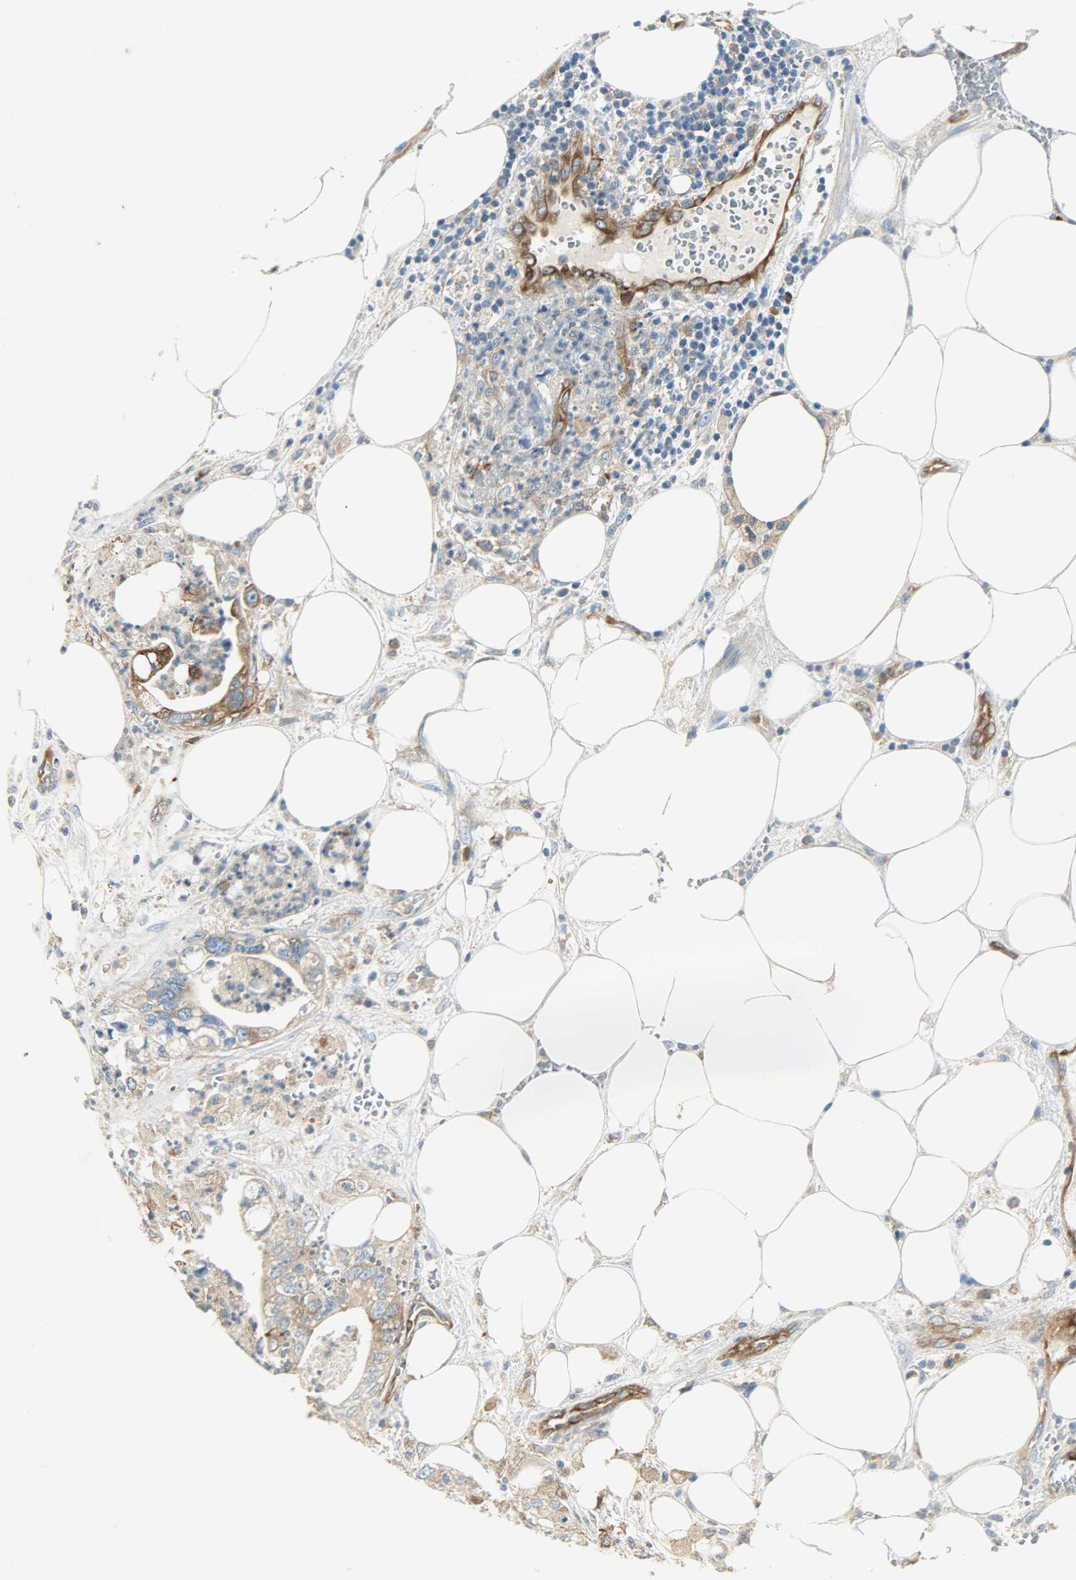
{"staining": {"intensity": "moderate", "quantity": "<25%", "location": "cytoplasmic/membranous"}, "tissue": "pancreatic cancer", "cell_type": "Tumor cells", "image_type": "cancer", "snomed": [{"axis": "morphology", "description": "Adenocarcinoma, NOS"}, {"axis": "topography", "description": "Pancreas"}], "caption": "Immunohistochemistry (IHC) micrograph of neoplastic tissue: pancreatic adenocarcinoma stained using IHC exhibits low levels of moderate protein expression localized specifically in the cytoplasmic/membranous of tumor cells, appearing as a cytoplasmic/membranous brown color.", "gene": "WARS1", "patient": {"sex": "male", "age": 70}}